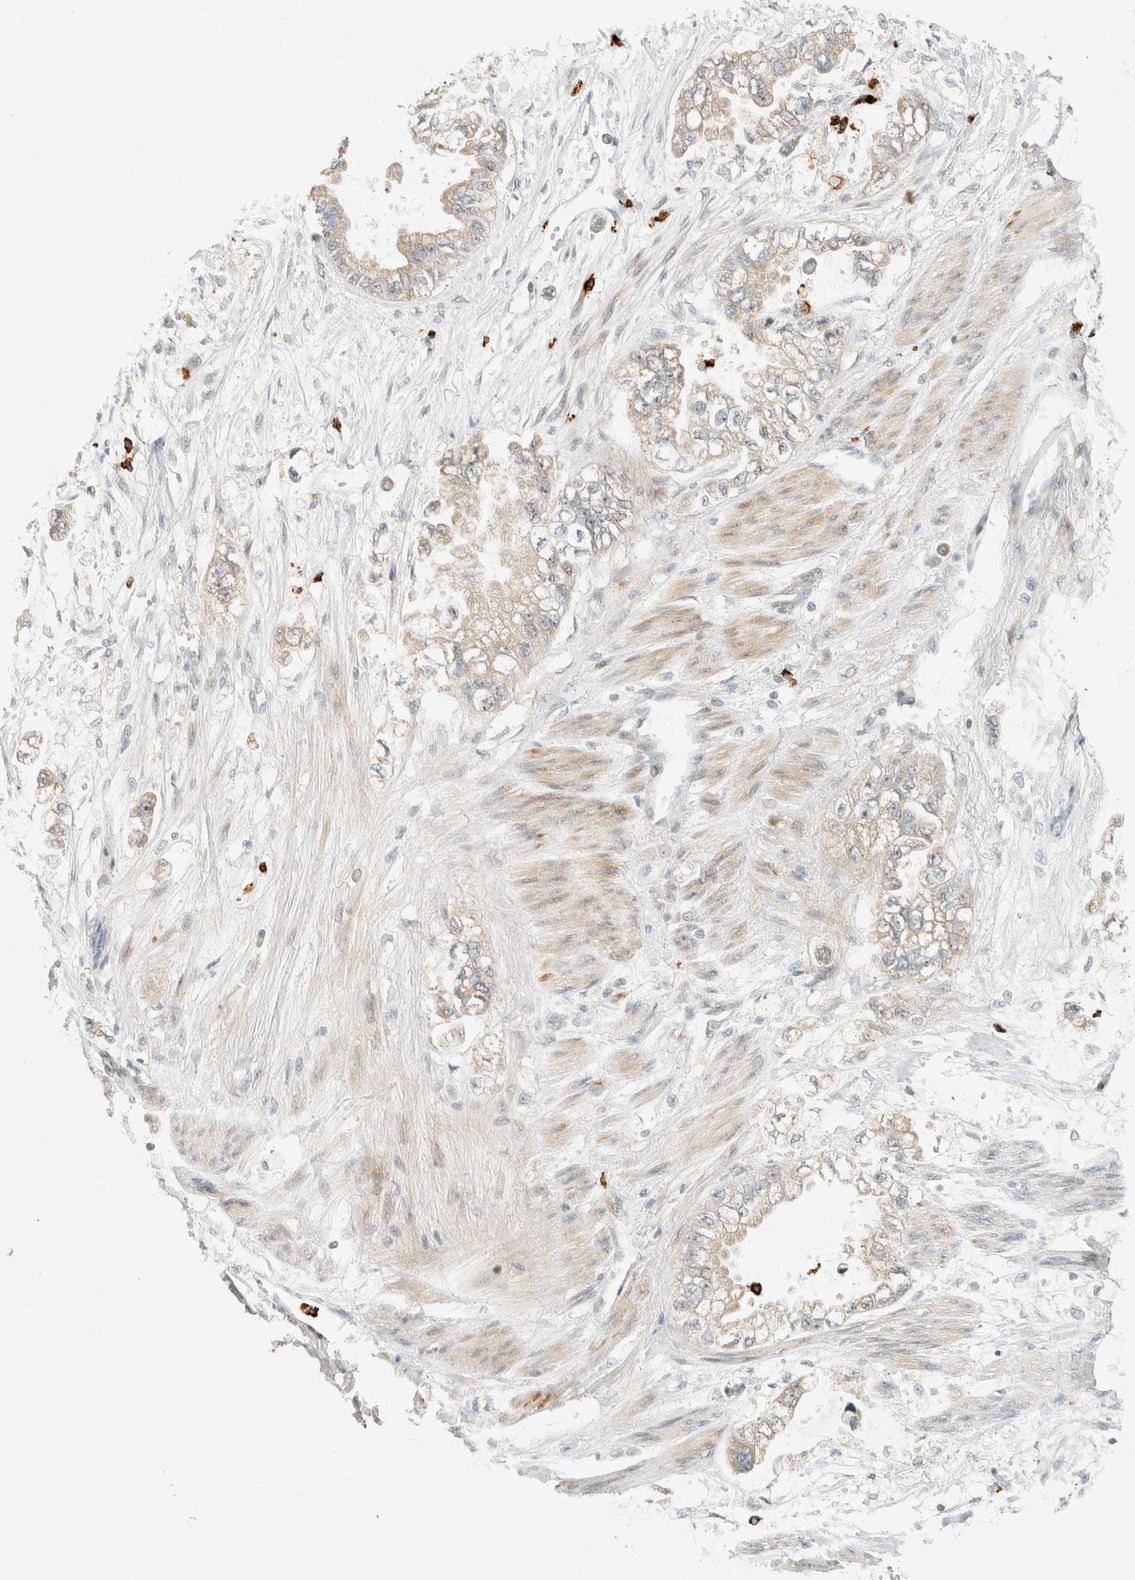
{"staining": {"intensity": "weak", "quantity": ">75%", "location": "cytoplasmic/membranous"}, "tissue": "stomach cancer", "cell_type": "Tumor cells", "image_type": "cancer", "snomed": [{"axis": "morphology", "description": "Normal tissue, NOS"}, {"axis": "morphology", "description": "Adenocarcinoma, NOS"}, {"axis": "topography", "description": "Stomach"}], "caption": "Protein expression analysis of human adenocarcinoma (stomach) reveals weak cytoplasmic/membranous staining in about >75% of tumor cells.", "gene": "CCDC171", "patient": {"sex": "male", "age": 62}}